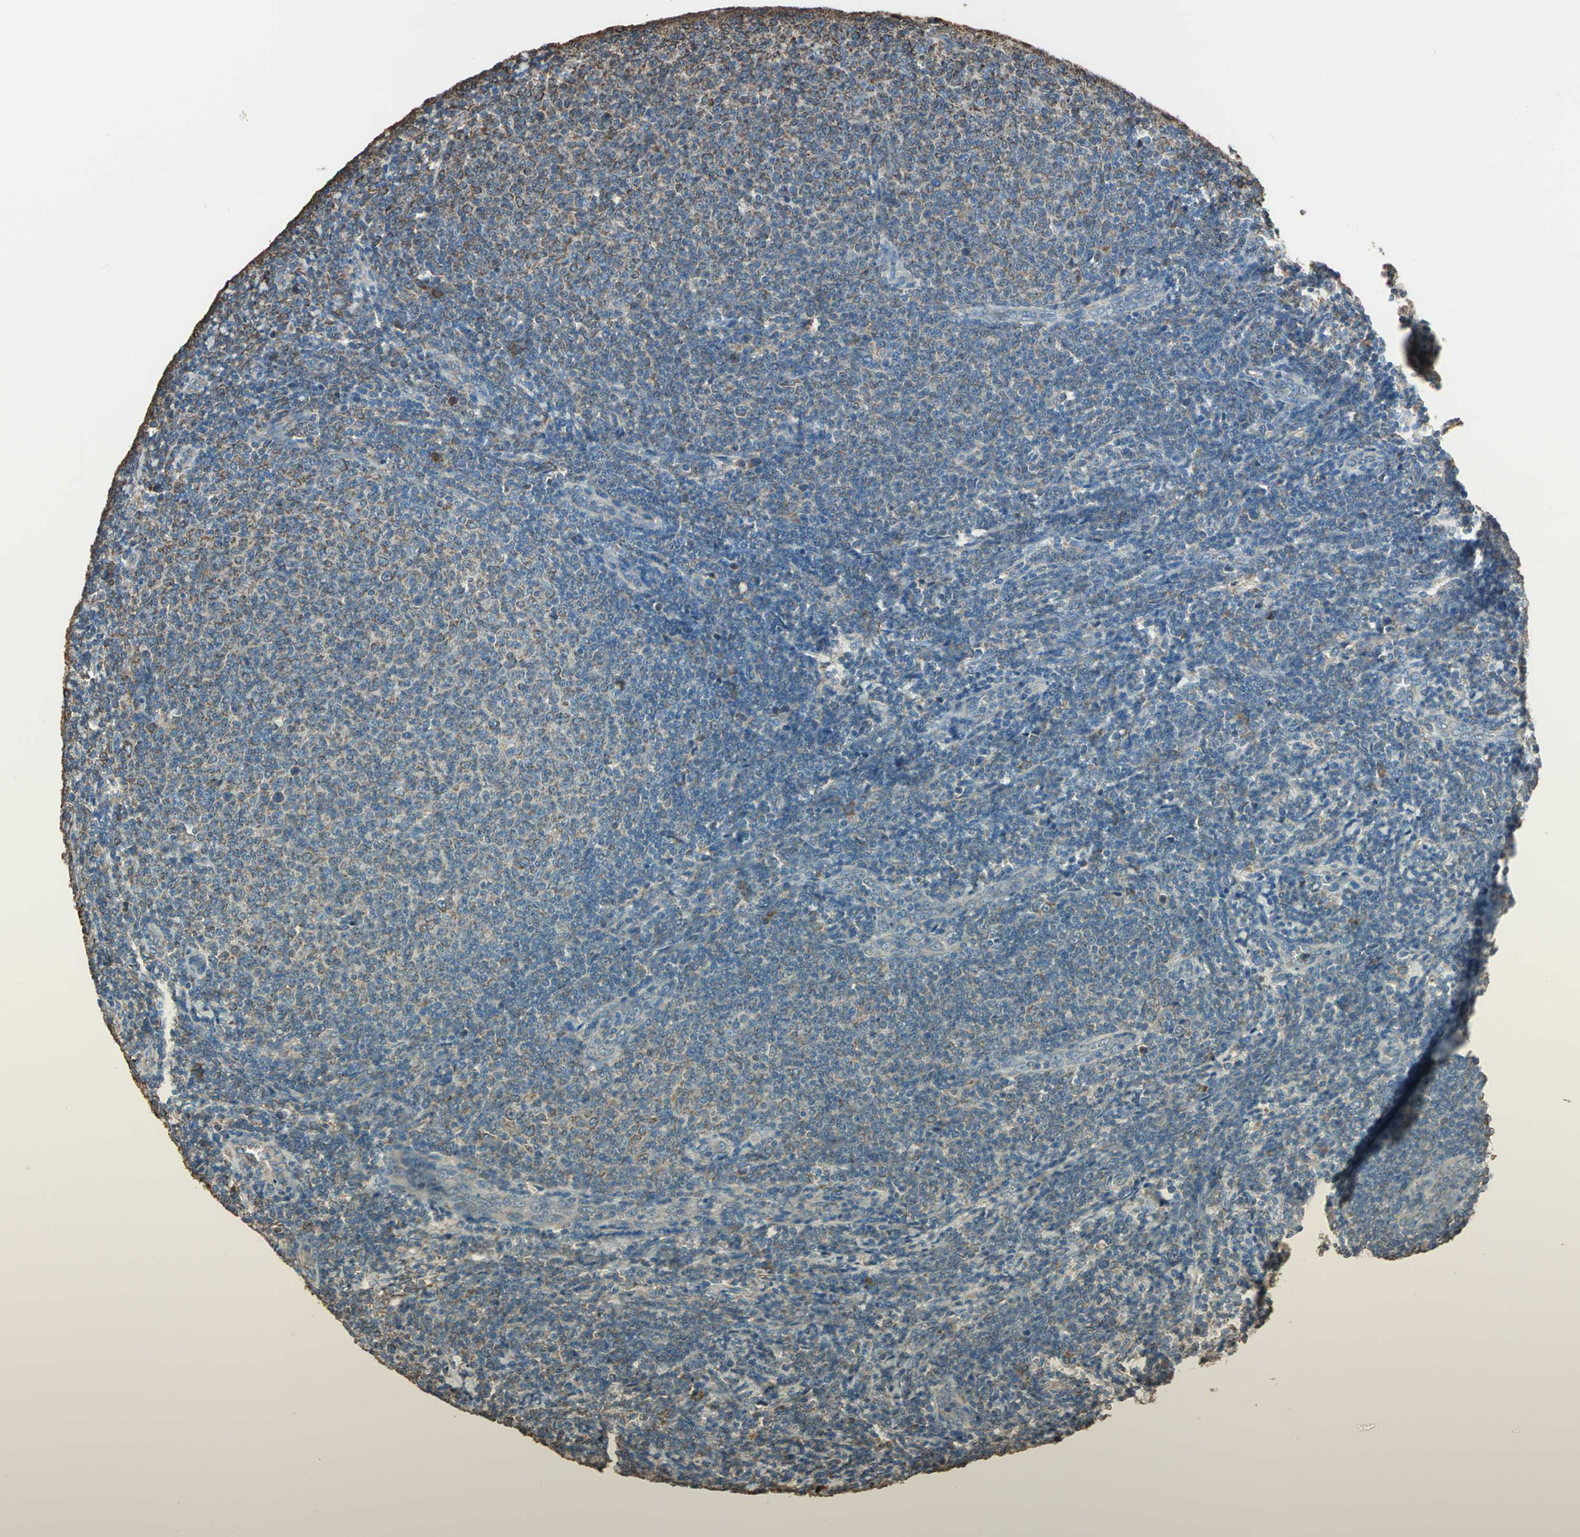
{"staining": {"intensity": "moderate", "quantity": ">75%", "location": "cytoplasmic/membranous"}, "tissue": "lymphoma", "cell_type": "Tumor cells", "image_type": "cancer", "snomed": [{"axis": "morphology", "description": "Malignant lymphoma, non-Hodgkin's type, Low grade"}, {"axis": "topography", "description": "Lymph node"}], "caption": "Moderate cytoplasmic/membranous staining for a protein is seen in approximately >75% of tumor cells of malignant lymphoma, non-Hodgkin's type (low-grade) using immunohistochemistry.", "gene": "GPANK1", "patient": {"sex": "male", "age": 66}}